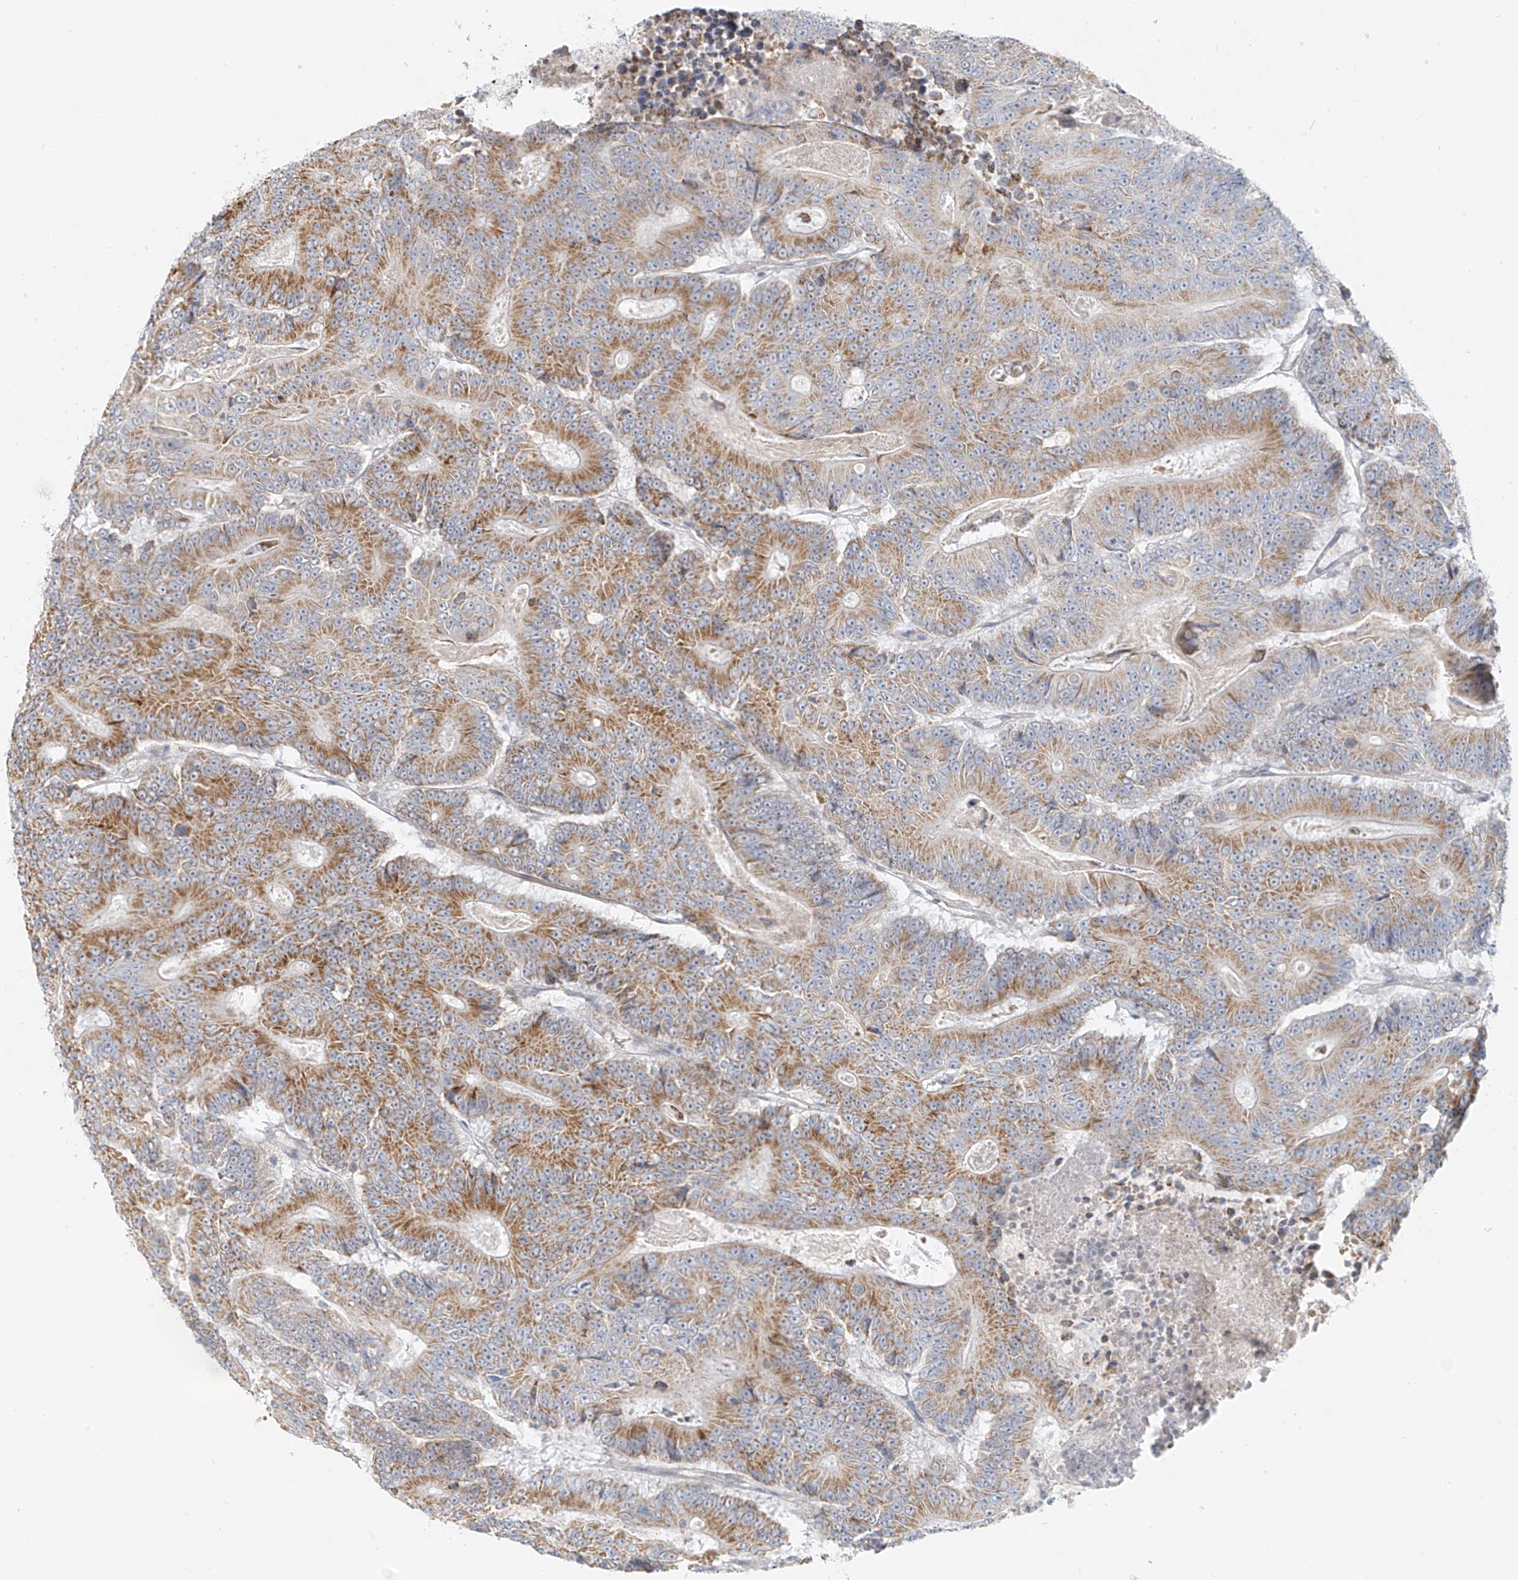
{"staining": {"intensity": "moderate", "quantity": ">75%", "location": "cytoplasmic/membranous"}, "tissue": "colorectal cancer", "cell_type": "Tumor cells", "image_type": "cancer", "snomed": [{"axis": "morphology", "description": "Adenocarcinoma, NOS"}, {"axis": "topography", "description": "Colon"}], "caption": "Protein expression analysis of human colorectal adenocarcinoma reveals moderate cytoplasmic/membranous positivity in about >75% of tumor cells.", "gene": "UST", "patient": {"sex": "male", "age": 83}}